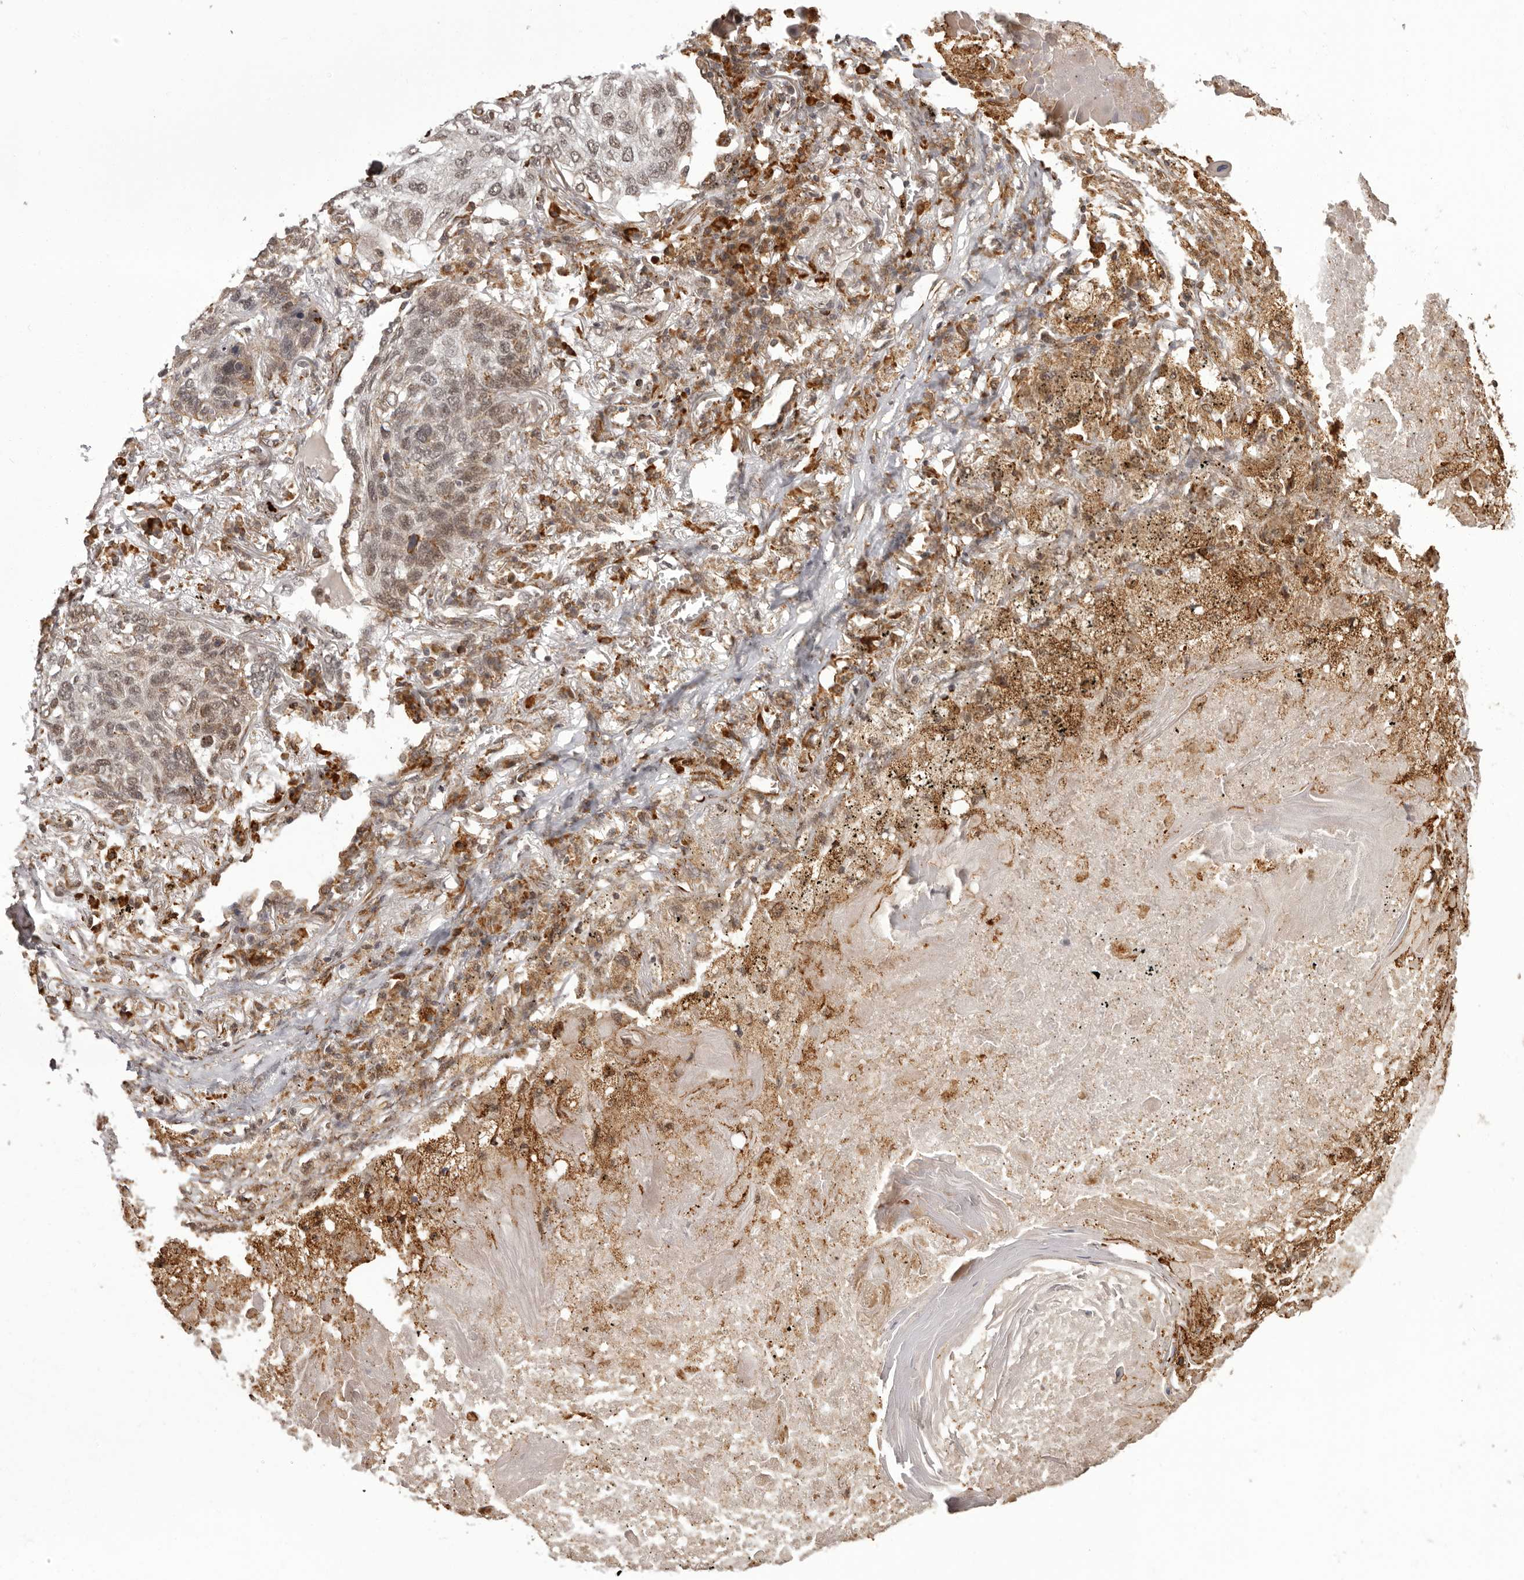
{"staining": {"intensity": "moderate", "quantity": ">75%", "location": "cytoplasmic/membranous,nuclear"}, "tissue": "lung cancer", "cell_type": "Tumor cells", "image_type": "cancer", "snomed": [{"axis": "morphology", "description": "Squamous cell carcinoma, NOS"}, {"axis": "topography", "description": "Lung"}], "caption": "A brown stain labels moderate cytoplasmic/membranous and nuclear staining of a protein in human squamous cell carcinoma (lung) tumor cells.", "gene": "IL32", "patient": {"sex": "female", "age": 63}}